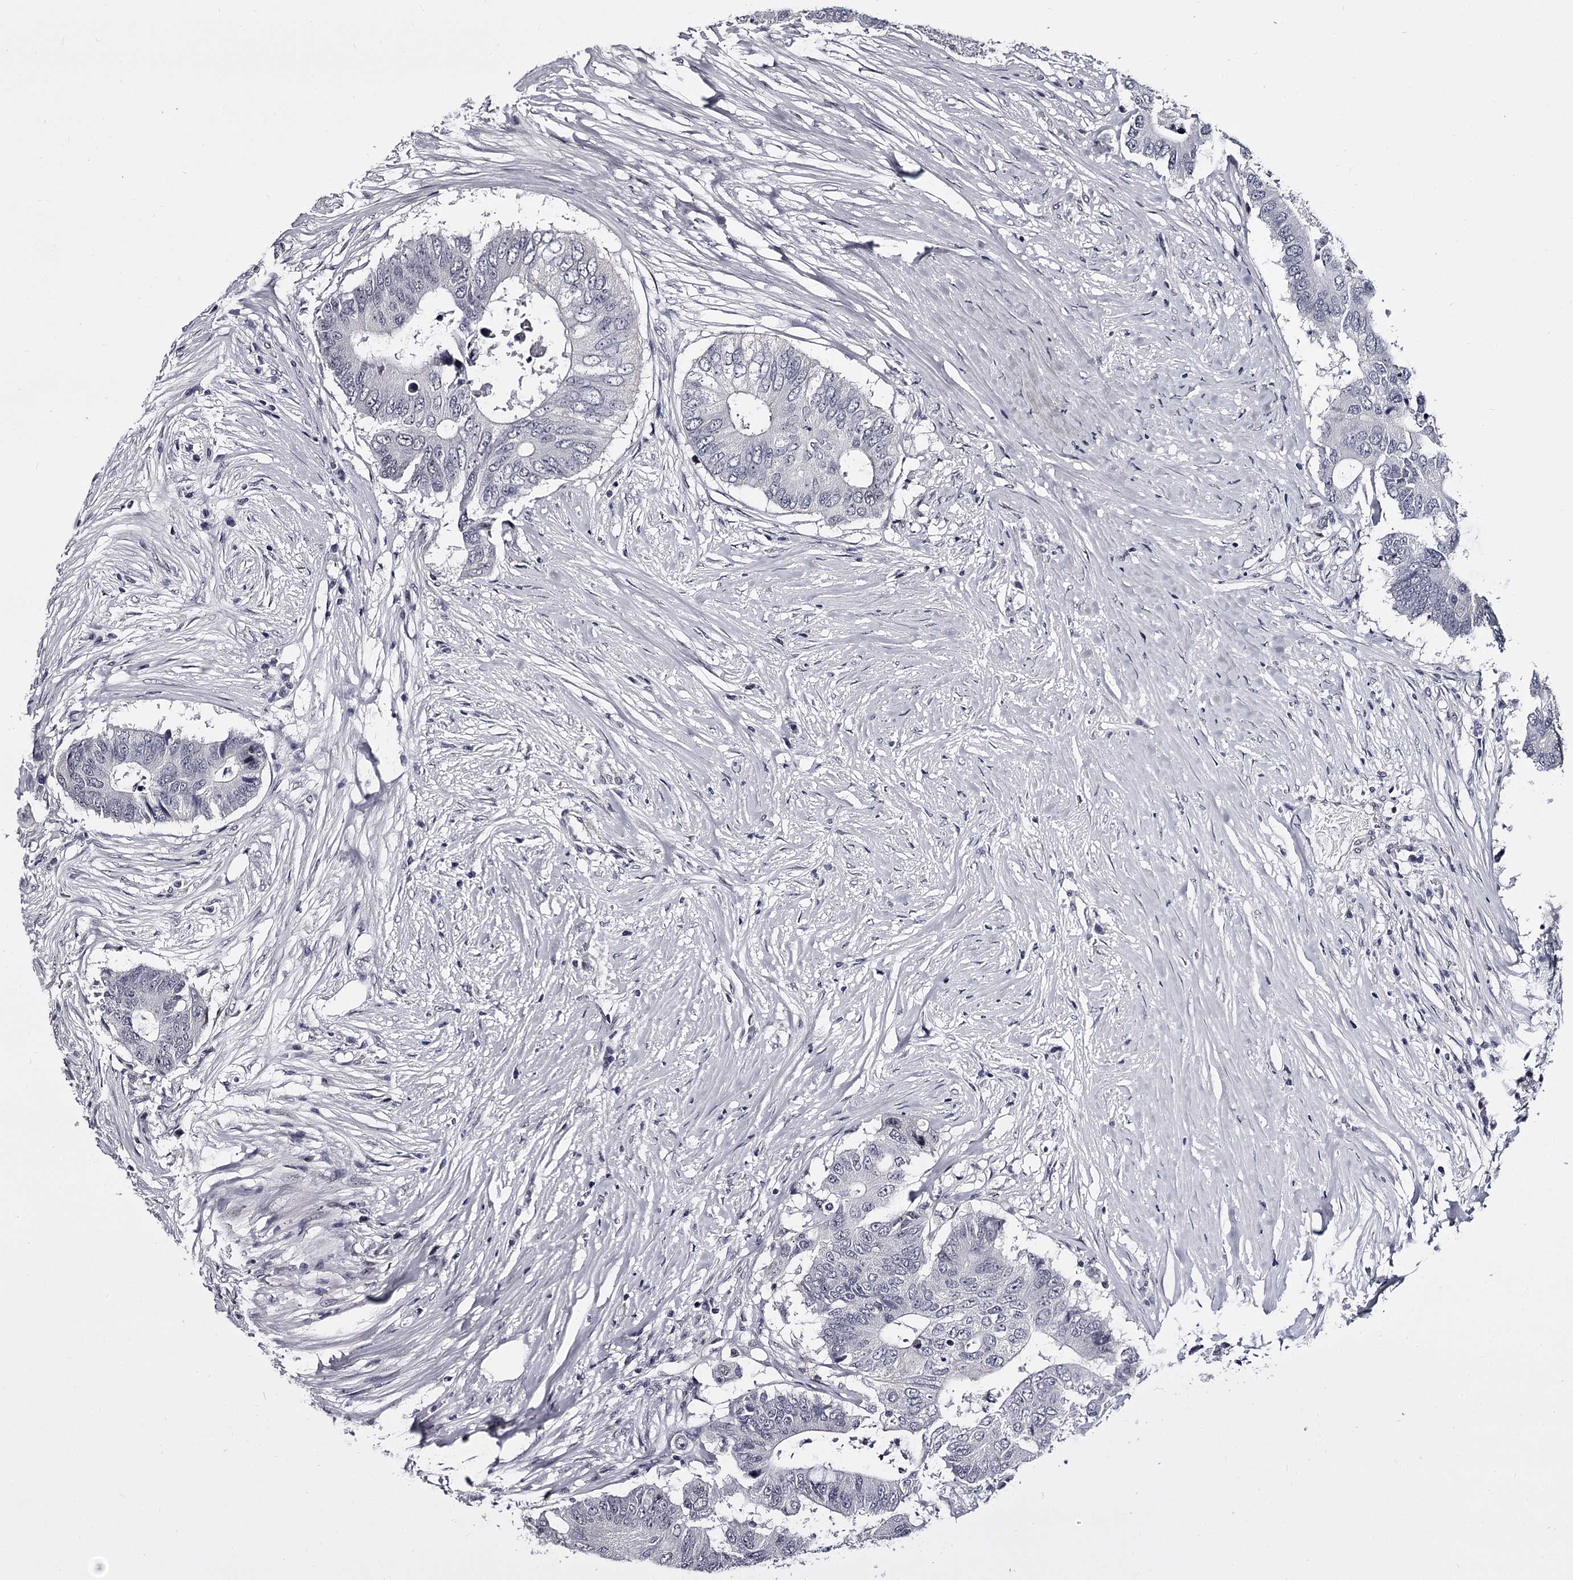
{"staining": {"intensity": "negative", "quantity": "none", "location": "none"}, "tissue": "colorectal cancer", "cell_type": "Tumor cells", "image_type": "cancer", "snomed": [{"axis": "morphology", "description": "Adenocarcinoma, NOS"}, {"axis": "topography", "description": "Colon"}], "caption": "High magnification brightfield microscopy of colorectal cancer stained with DAB (3,3'-diaminobenzidine) (brown) and counterstained with hematoxylin (blue): tumor cells show no significant expression.", "gene": "OVOL2", "patient": {"sex": "male", "age": 71}}